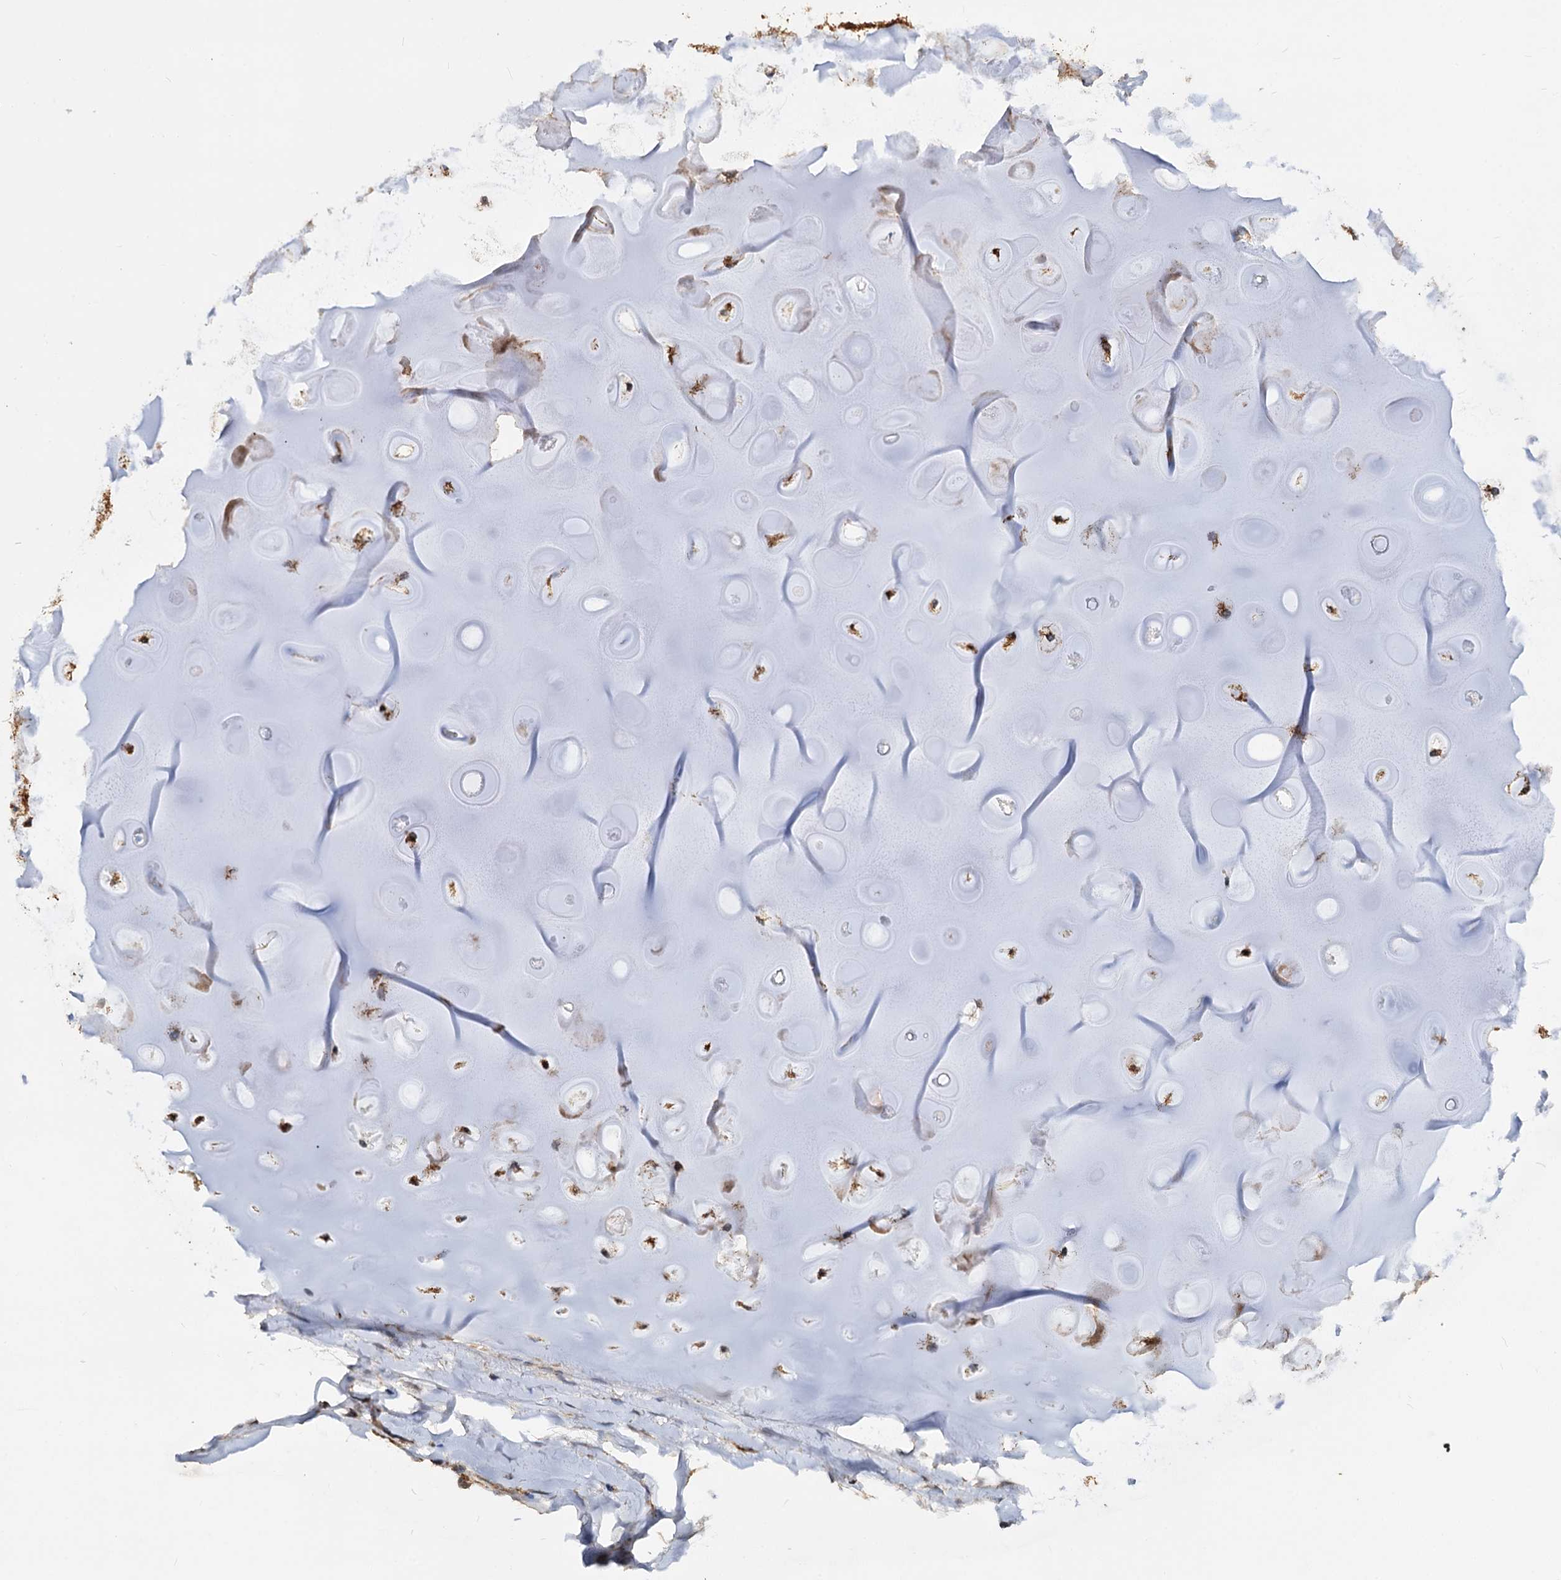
{"staining": {"intensity": "weak", "quantity": "<25%", "location": "cytoplasmic/membranous"}, "tissue": "adipose tissue", "cell_type": "Adipocytes", "image_type": "normal", "snomed": [{"axis": "morphology", "description": "Normal tissue, NOS"}, {"axis": "topography", "description": "Lymph node"}, {"axis": "topography", "description": "Cartilage tissue"}, {"axis": "topography", "description": "Bronchus"}], "caption": "Photomicrograph shows no protein staining in adipocytes of normal adipose tissue. (Stains: DAB (3,3'-diaminobenzidine) immunohistochemistry (IHC) with hematoxylin counter stain, Microscopy: brightfield microscopy at high magnification).", "gene": "CEP76", "patient": {"sex": "male", "age": 63}}